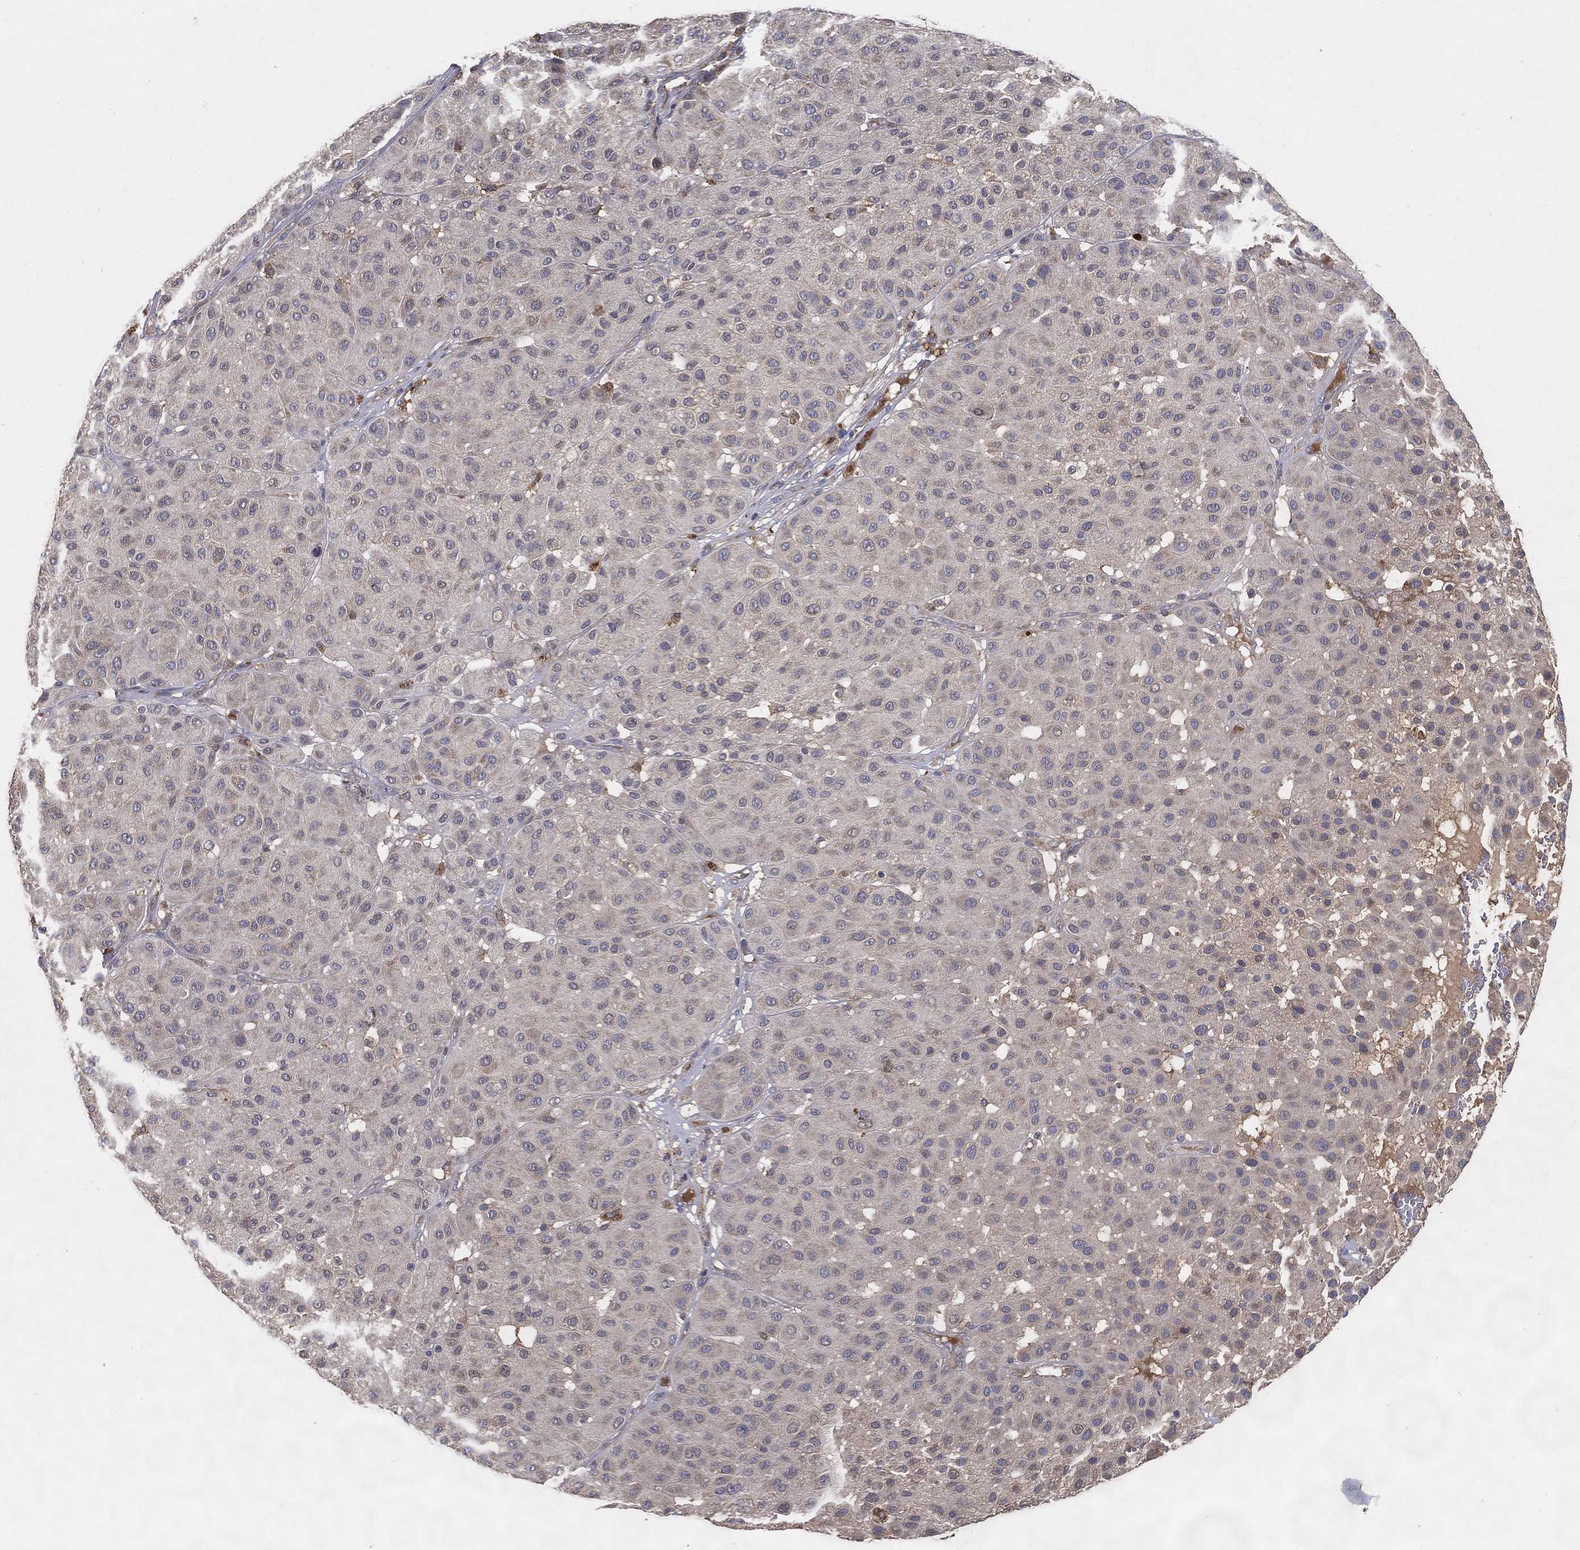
{"staining": {"intensity": "negative", "quantity": "none", "location": "none"}, "tissue": "melanoma", "cell_type": "Tumor cells", "image_type": "cancer", "snomed": [{"axis": "morphology", "description": "Malignant melanoma, Metastatic site"}, {"axis": "topography", "description": "Smooth muscle"}], "caption": "Immunohistochemical staining of human malignant melanoma (metastatic site) reveals no significant expression in tumor cells.", "gene": "MT-ND1", "patient": {"sex": "male", "age": 41}}